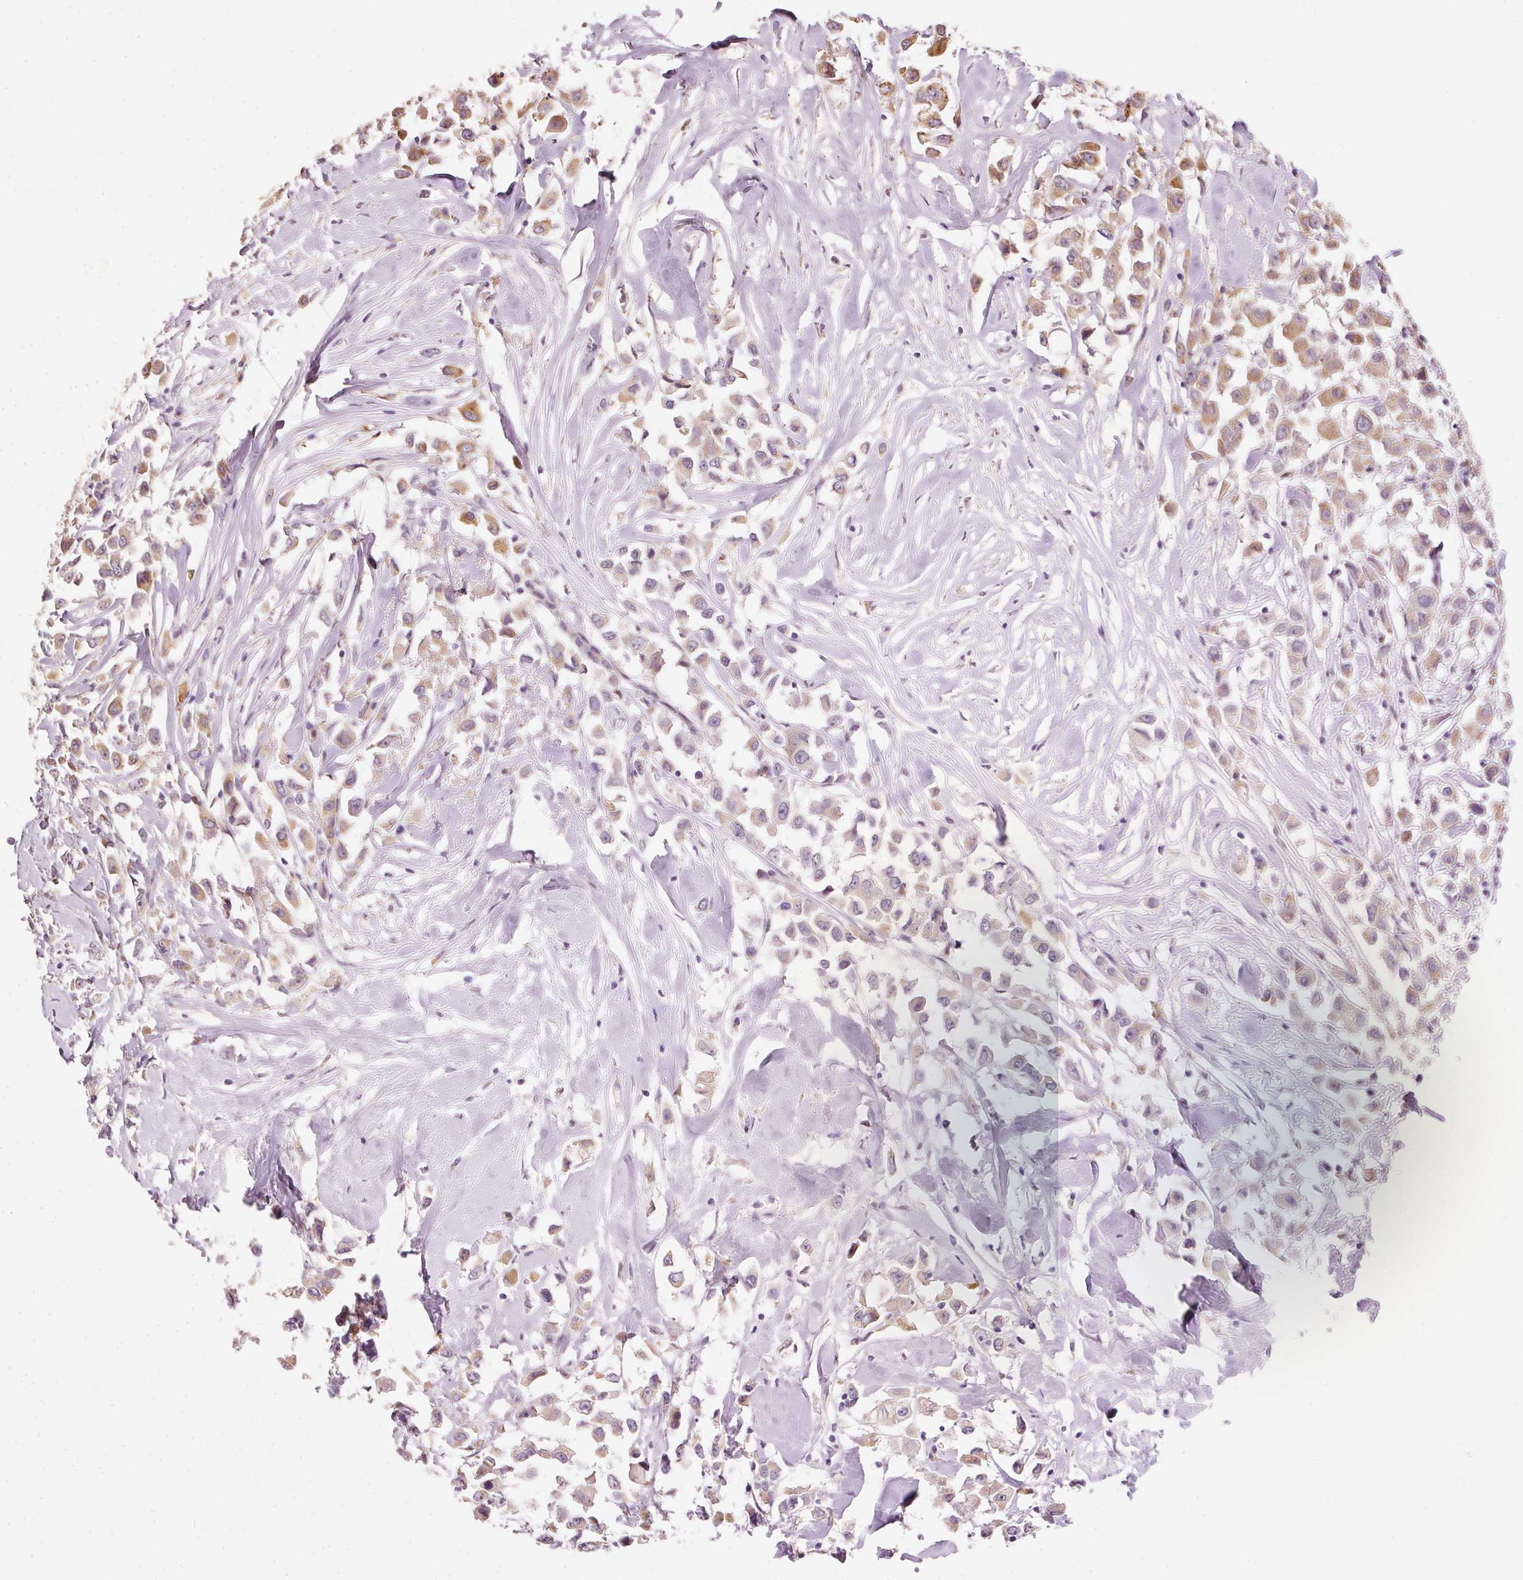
{"staining": {"intensity": "moderate", "quantity": ">75%", "location": "cytoplasmic/membranous"}, "tissue": "breast cancer", "cell_type": "Tumor cells", "image_type": "cancer", "snomed": [{"axis": "morphology", "description": "Duct carcinoma"}, {"axis": "topography", "description": "Breast"}], "caption": "Immunohistochemical staining of intraductal carcinoma (breast) shows medium levels of moderate cytoplasmic/membranous protein staining in about >75% of tumor cells. Immunohistochemistry stains the protein of interest in brown and the nuclei are stained blue.", "gene": "MTHFD1L", "patient": {"sex": "female", "age": 61}}